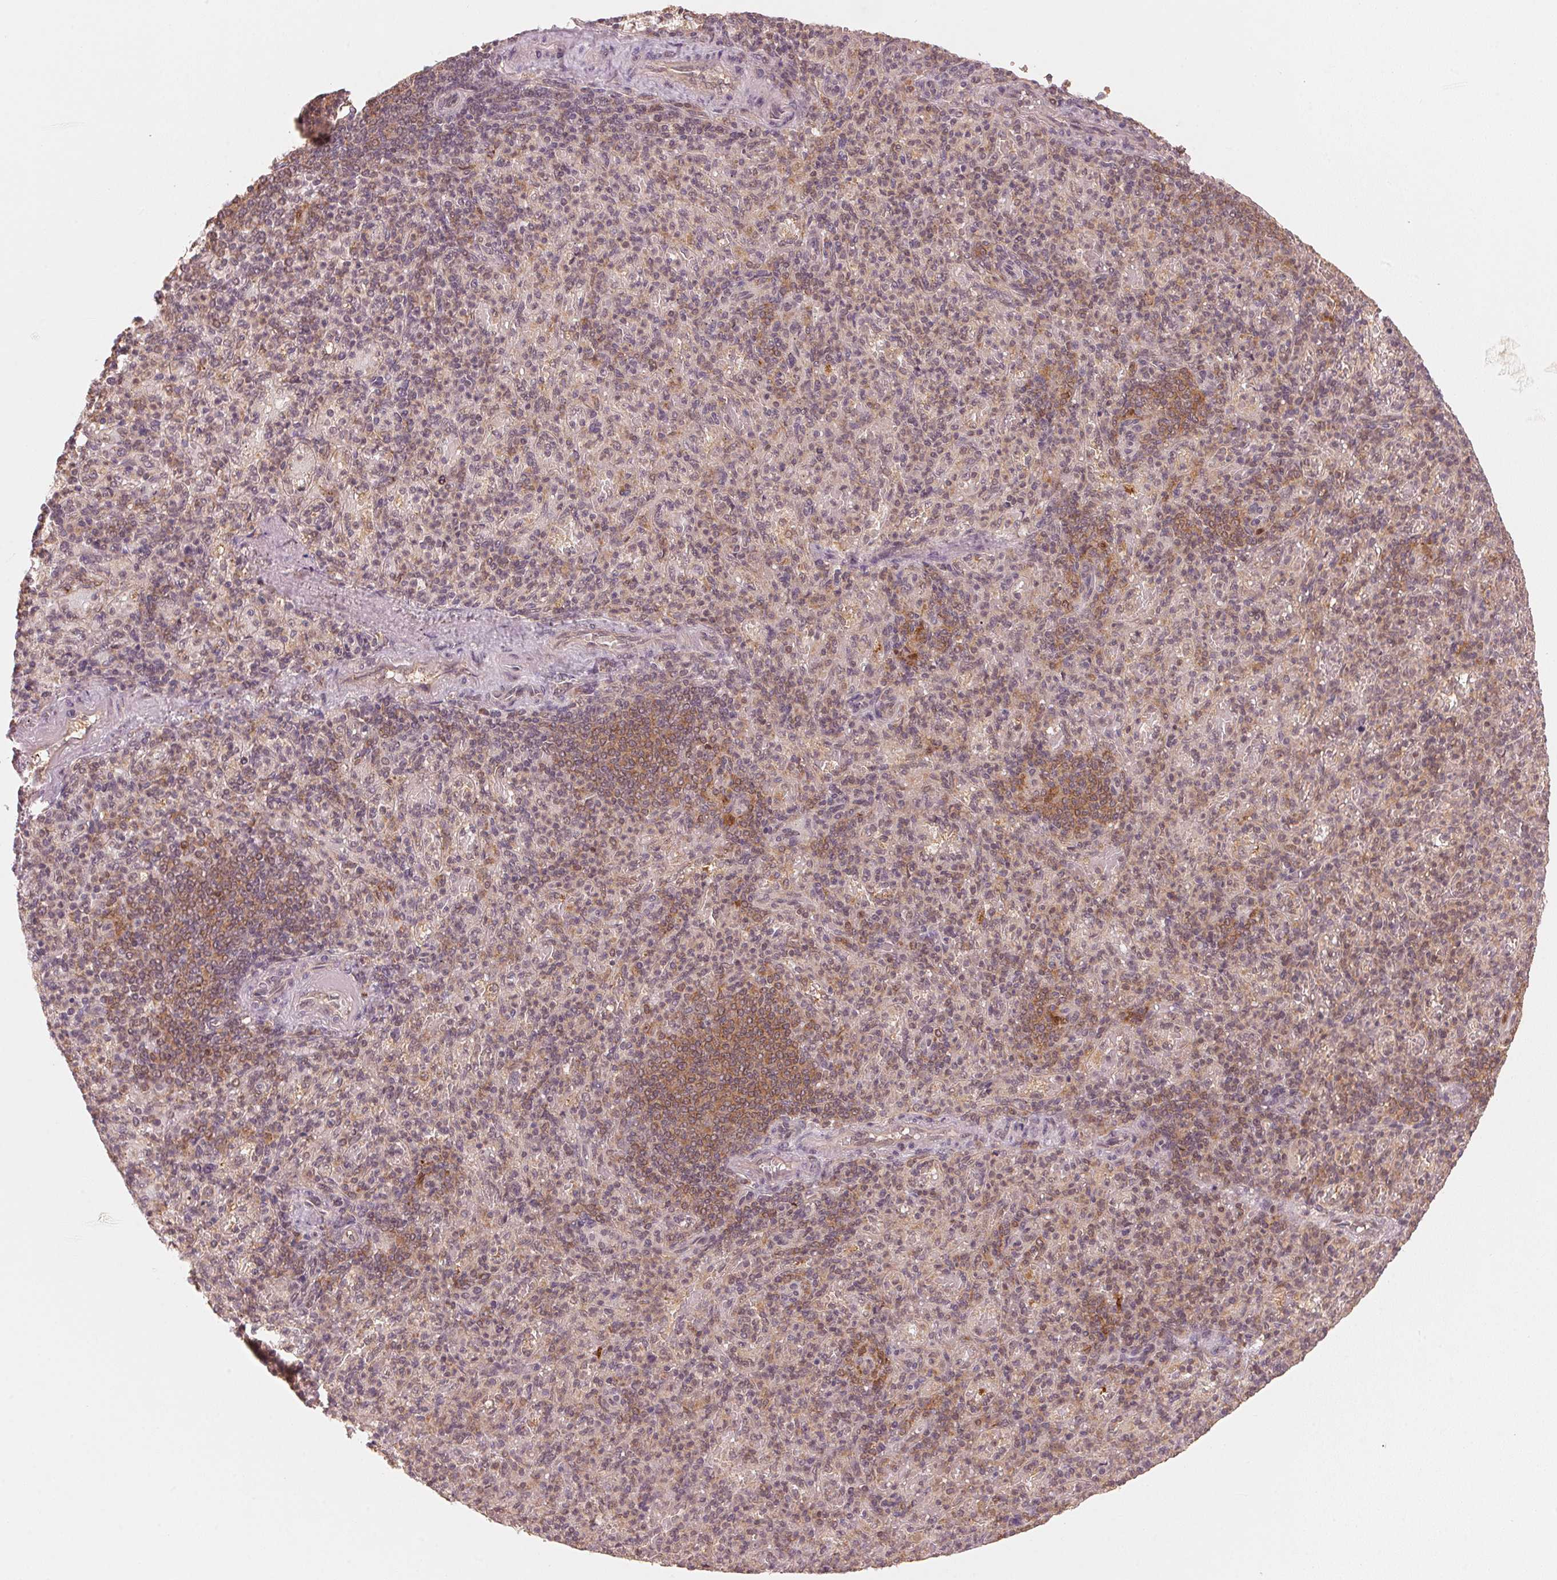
{"staining": {"intensity": "moderate", "quantity": "25%-75%", "location": "cytoplasmic/membranous"}, "tissue": "spleen", "cell_type": "Cells in red pulp", "image_type": "normal", "snomed": [{"axis": "morphology", "description": "Normal tissue, NOS"}, {"axis": "topography", "description": "Spleen"}], "caption": "Protein staining by immunohistochemistry displays moderate cytoplasmic/membranous expression in approximately 25%-75% of cells in red pulp in benign spleen. (Brightfield microscopy of DAB IHC at high magnification).", "gene": "C2orf73", "patient": {"sex": "female", "age": 74}}